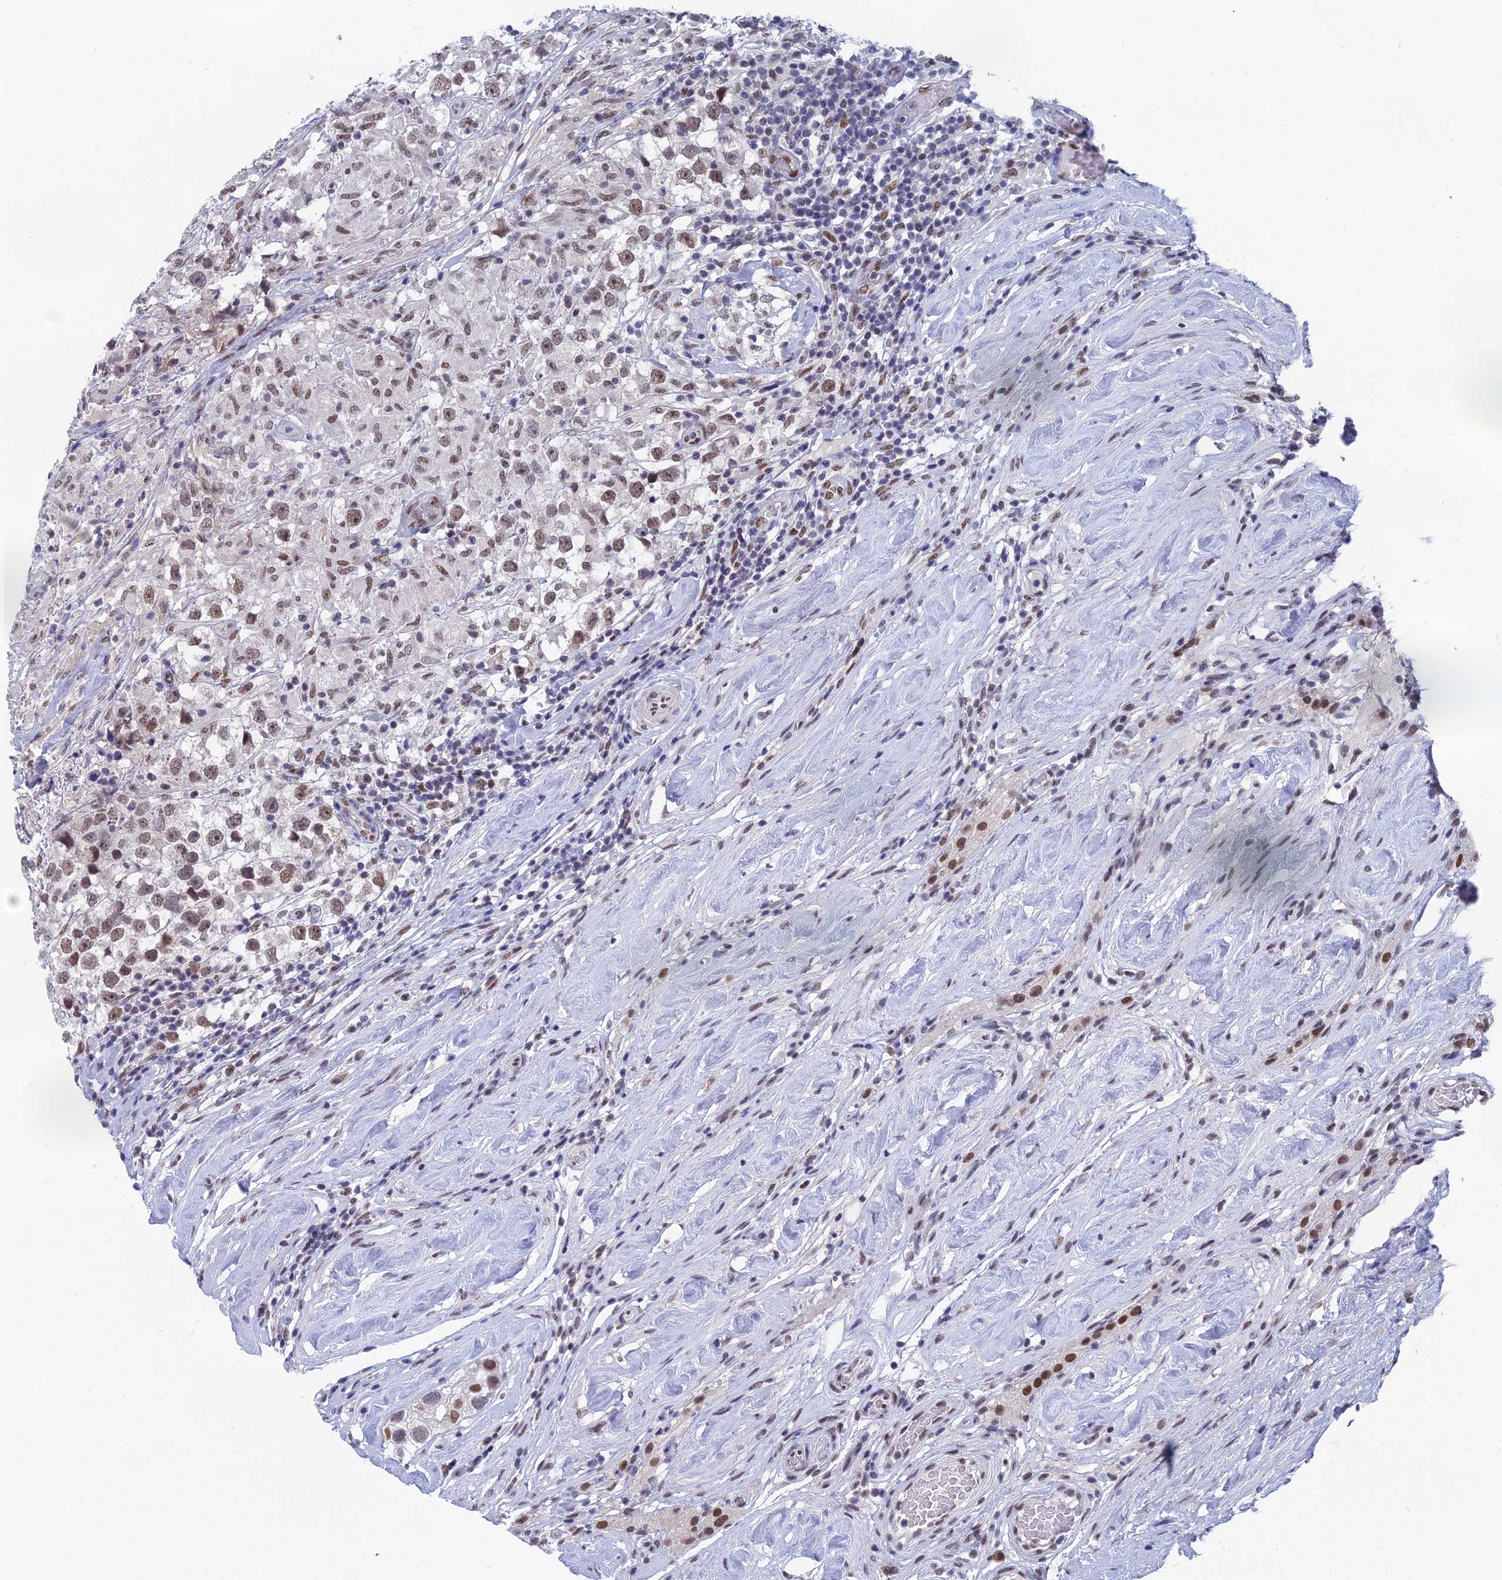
{"staining": {"intensity": "moderate", "quantity": ">75%", "location": "nuclear"}, "tissue": "testis cancer", "cell_type": "Tumor cells", "image_type": "cancer", "snomed": [{"axis": "morphology", "description": "Seminoma, NOS"}, {"axis": "topography", "description": "Testis"}], "caption": "Brown immunohistochemical staining in human seminoma (testis) demonstrates moderate nuclear positivity in about >75% of tumor cells. Immunohistochemistry stains the protein in brown and the nuclei are stained blue.", "gene": "NABP2", "patient": {"sex": "male", "age": 46}}